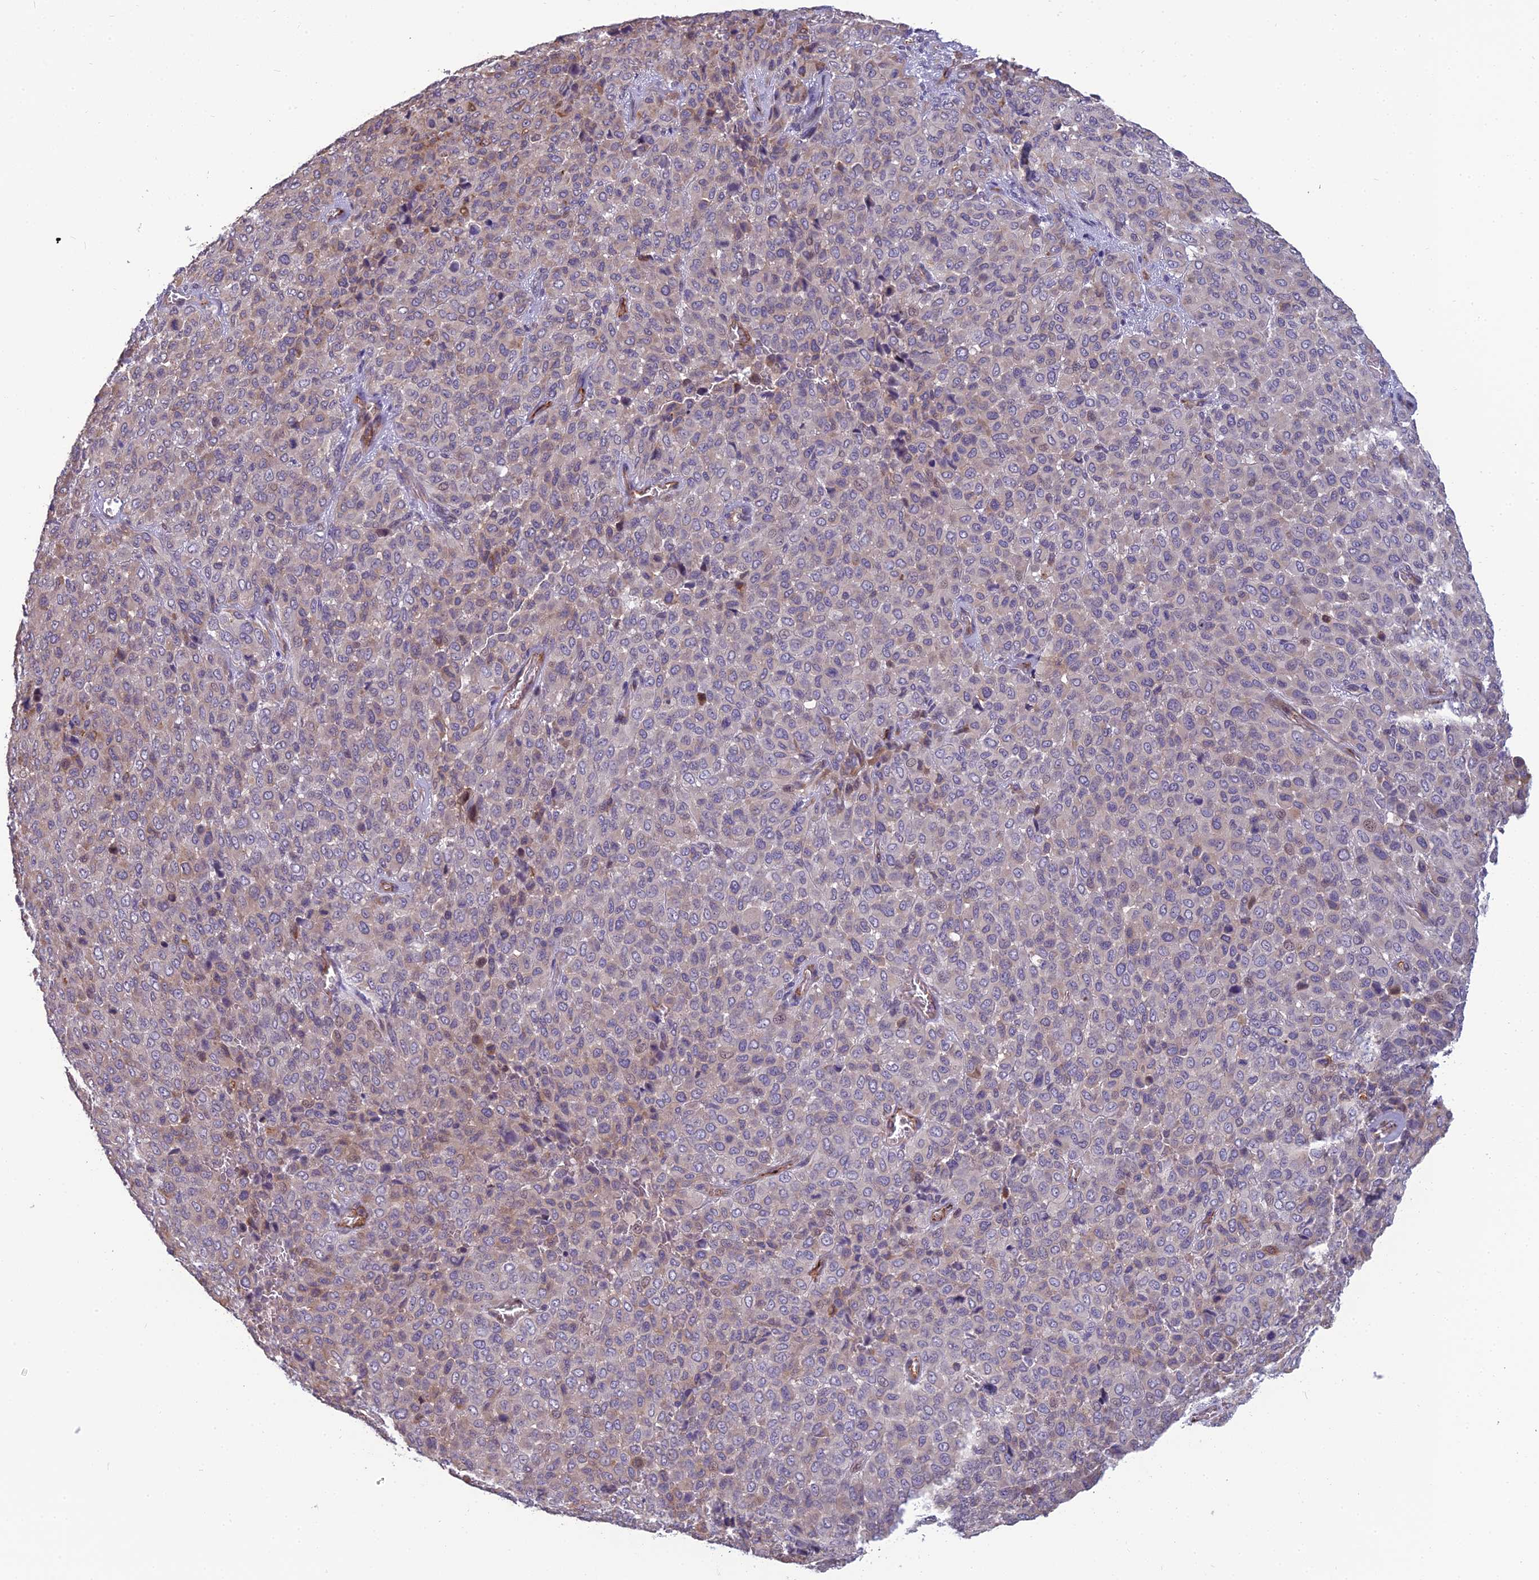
{"staining": {"intensity": "weak", "quantity": "<25%", "location": "cytoplasmic/membranous"}, "tissue": "melanoma", "cell_type": "Tumor cells", "image_type": "cancer", "snomed": [{"axis": "morphology", "description": "Malignant melanoma, Metastatic site"}, {"axis": "topography", "description": "Skin"}], "caption": "Image shows no significant protein staining in tumor cells of melanoma. (IHC, brightfield microscopy, high magnification).", "gene": "TSPAN15", "patient": {"sex": "female", "age": 81}}